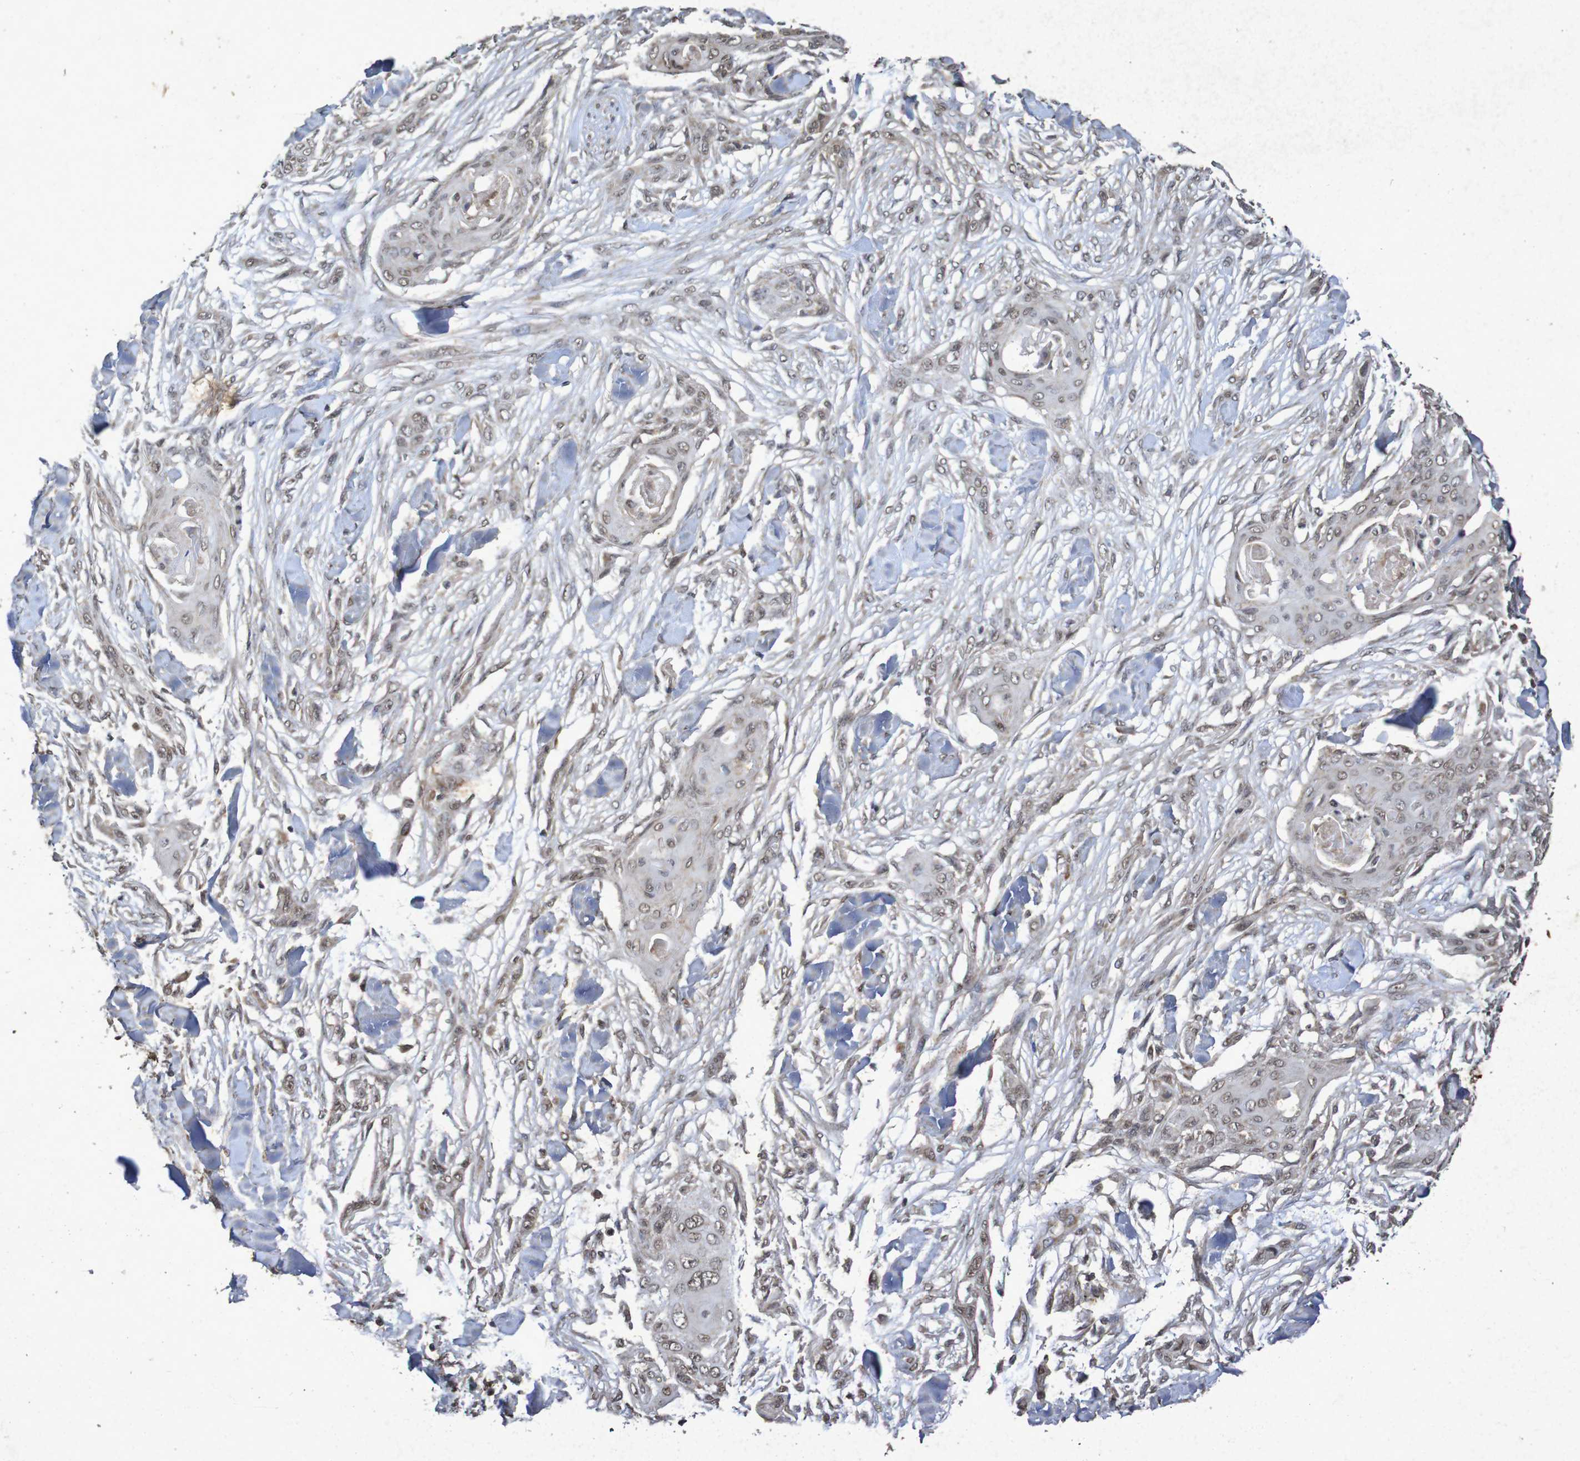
{"staining": {"intensity": "weak", "quantity": ">75%", "location": "nuclear"}, "tissue": "skin cancer", "cell_type": "Tumor cells", "image_type": "cancer", "snomed": [{"axis": "morphology", "description": "Squamous cell carcinoma, NOS"}, {"axis": "topography", "description": "Skin"}], "caption": "Skin squamous cell carcinoma stained with a protein marker displays weak staining in tumor cells.", "gene": "GUCY1A2", "patient": {"sex": "female", "age": 59}}